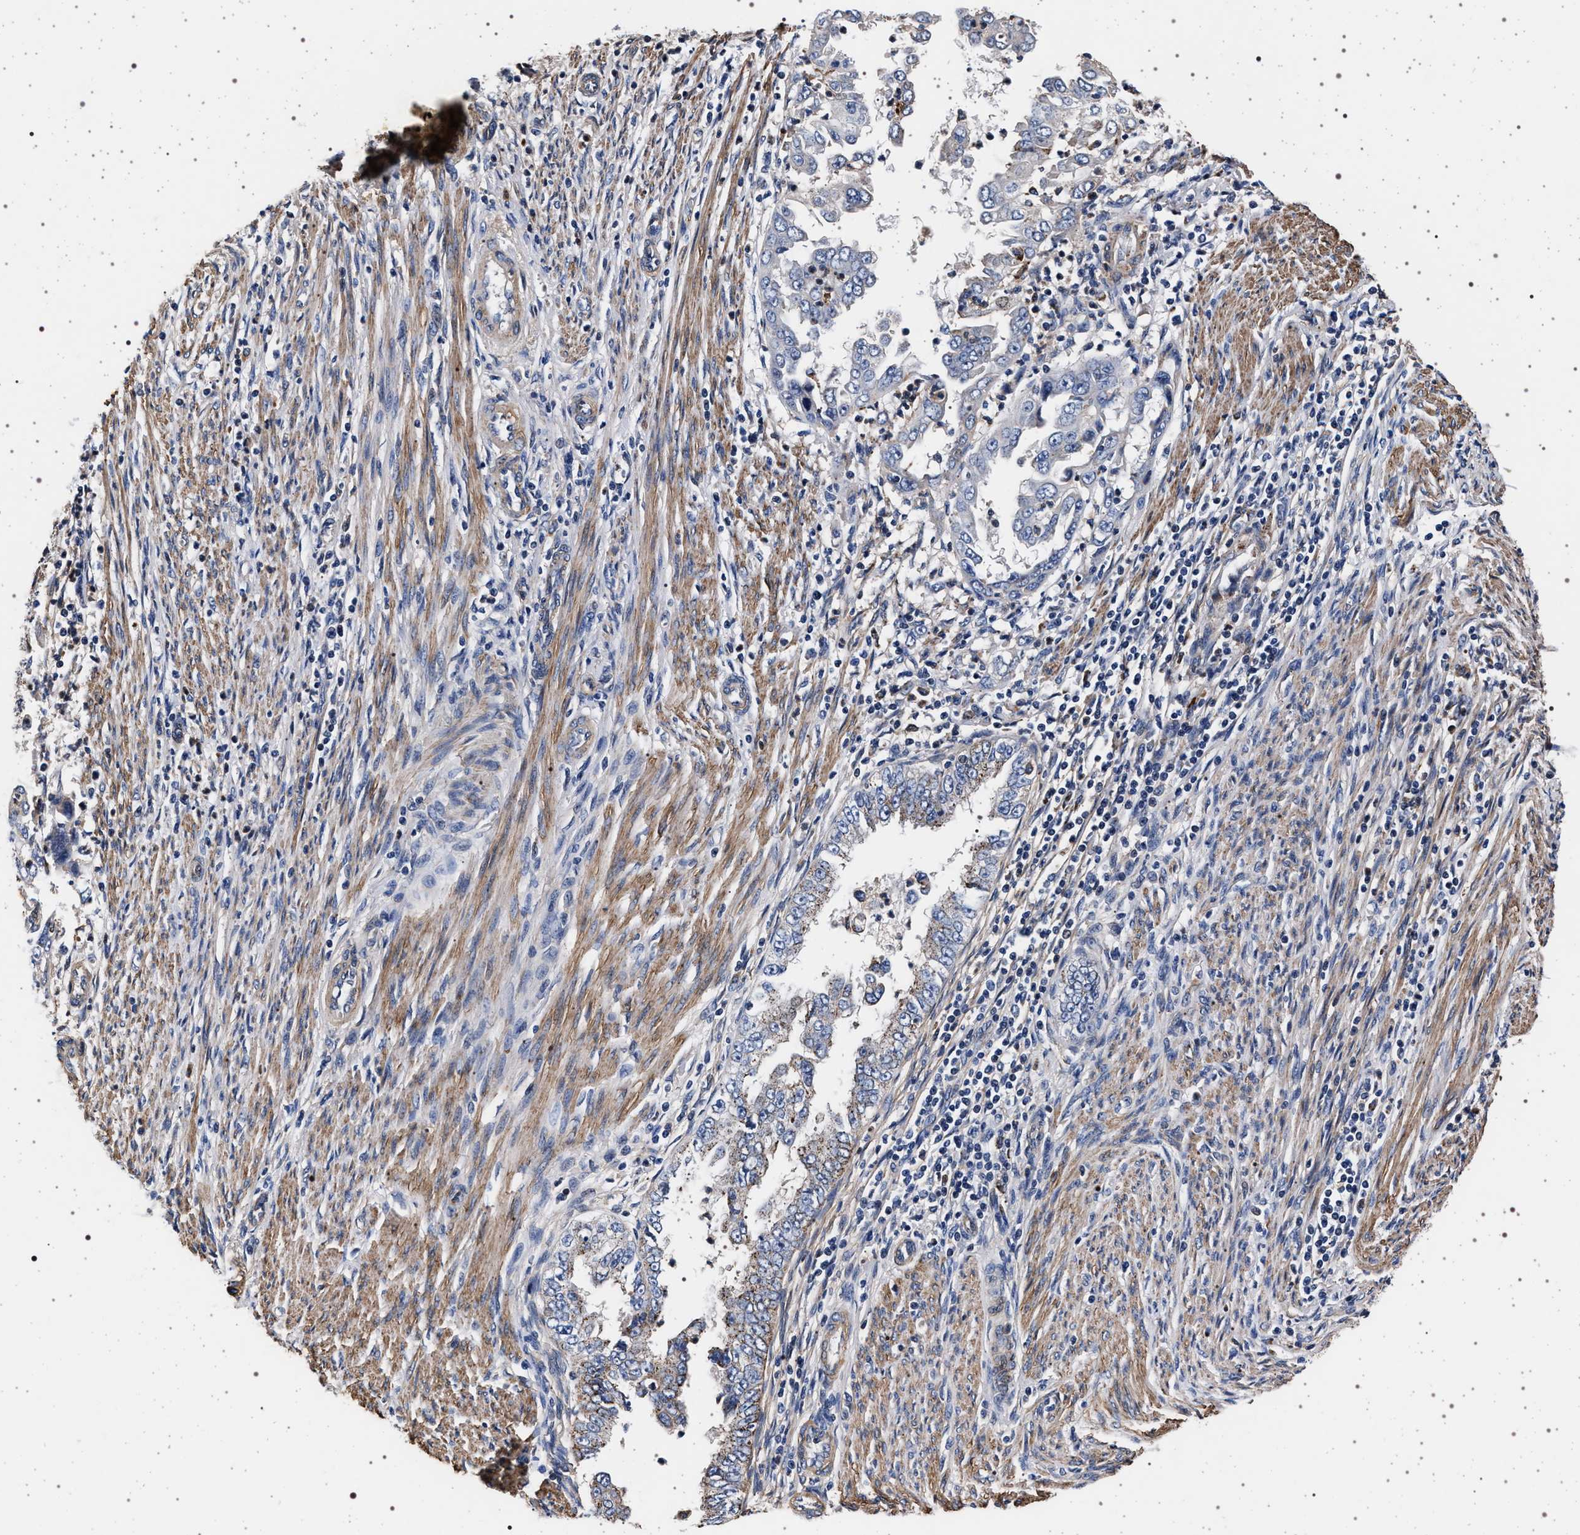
{"staining": {"intensity": "negative", "quantity": "none", "location": "none"}, "tissue": "endometrial cancer", "cell_type": "Tumor cells", "image_type": "cancer", "snomed": [{"axis": "morphology", "description": "Adenocarcinoma, NOS"}, {"axis": "topography", "description": "Endometrium"}], "caption": "IHC photomicrograph of human adenocarcinoma (endometrial) stained for a protein (brown), which exhibits no positivity in tumor cells.", "gene": "KCNK6", "patient": {"sex": "female", "age": 85}}